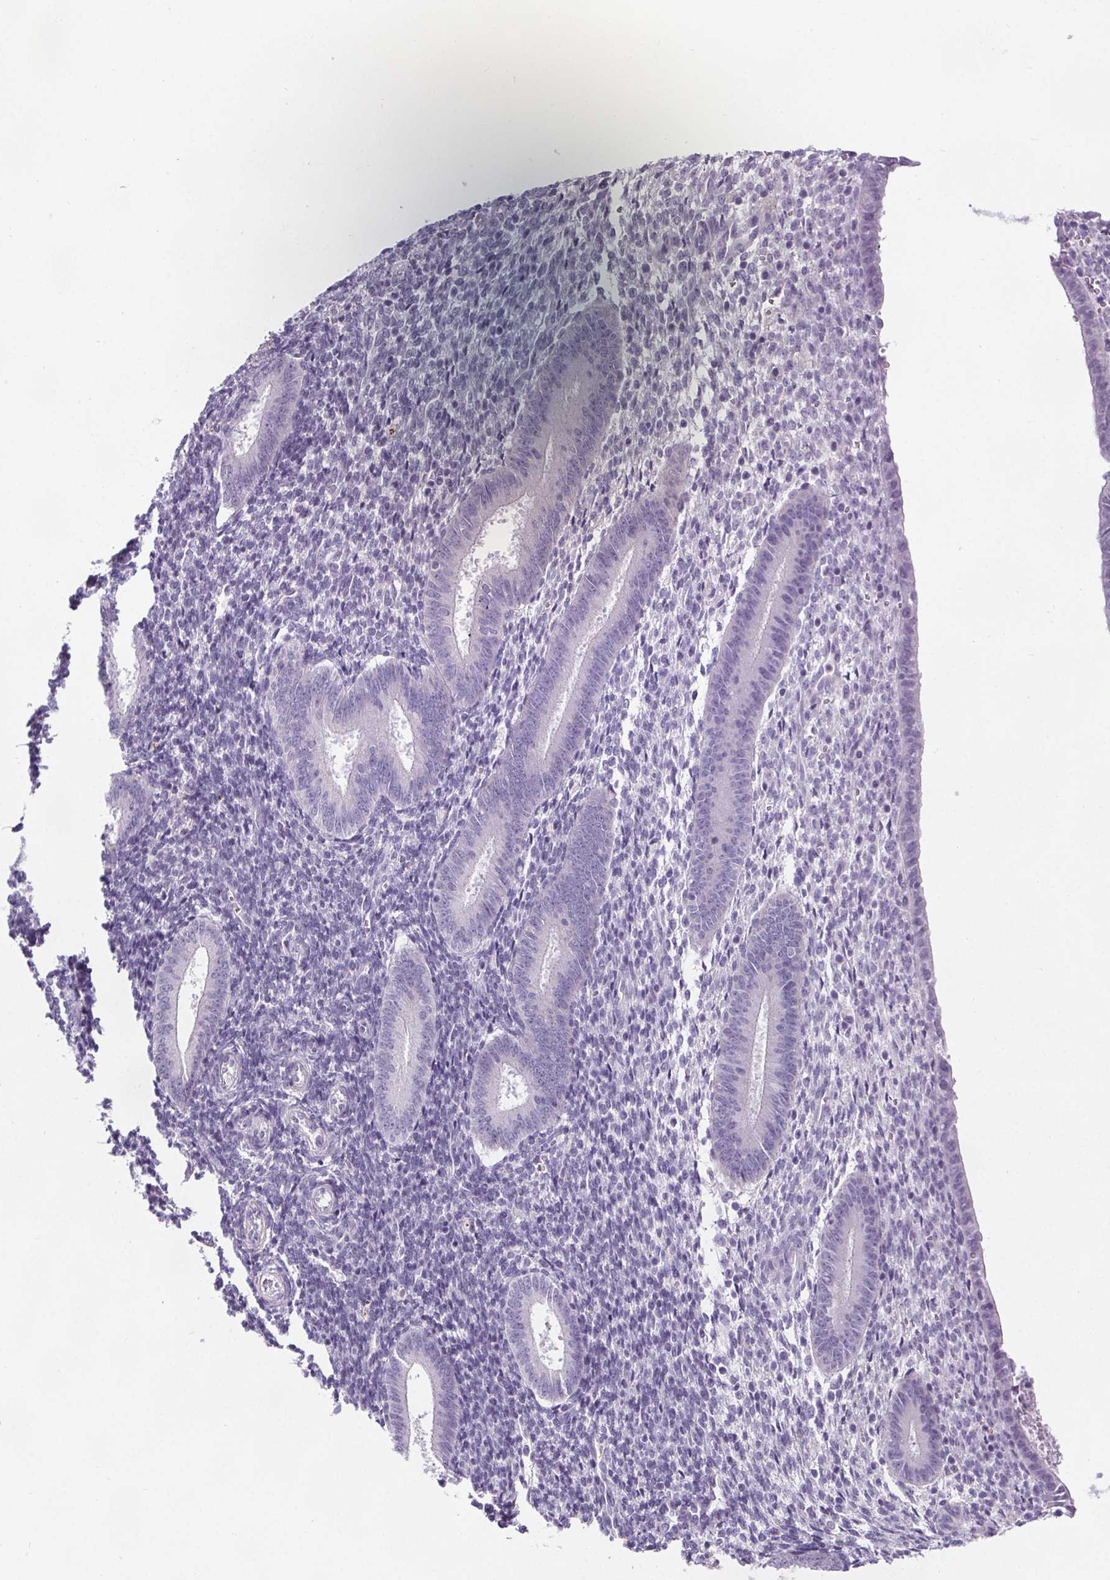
{"staining": {"intensity": "negative", "quantity": "none", "location": "none"}, "tissue": "endometrium", "cell_type": "Cells in endometrial stroma", "image_type": "normal", "snomed": [{"axis": "morphology", "description": "Normal tissue, NOS"}, {"axis": "topography", "description": "Endometrium"}], "caption": "Cells in endometrial stroma show no significant protein staining in benign endometrium.", "gene": "ELAVL2", "patient": {"sex": "female", "age": 25}}